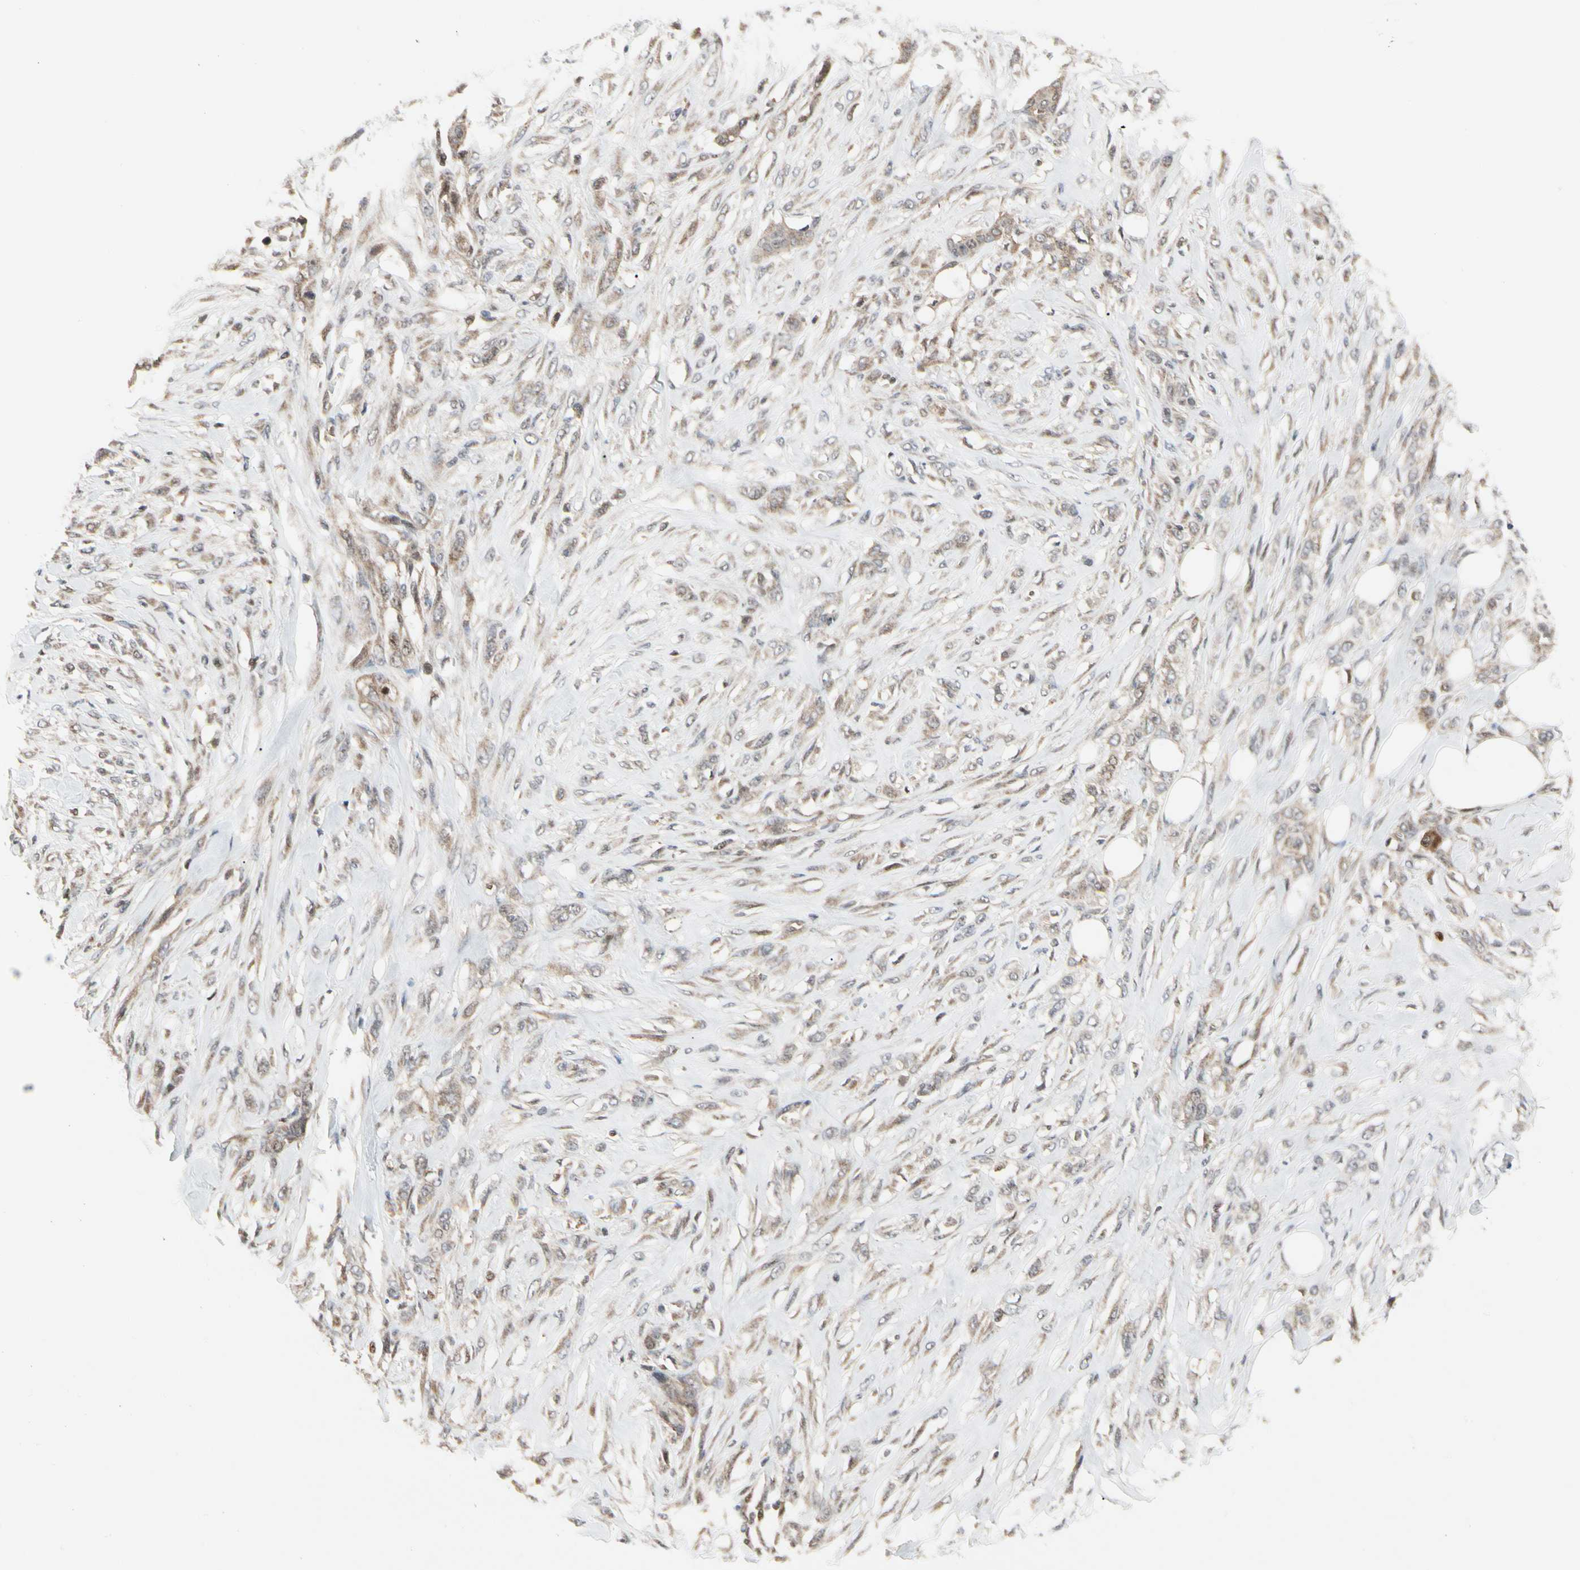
{"staining": {"intensity": "weak", "quantity": ">75%", "location": "cytoplasmic/membranous"}, "tissue": "skin cancer", "cell_type": "Tumor cells", "image_type": "cancer", "snomed": [{"axis": "morphology", "description": "Squamous cell carcinoma, NOS"}, {"axis": "topography", "description": "Skin"}], "caption": "Skin cancer stained for a protein reveals weak cytoplasmic/membranous positivity in tumor cells.", "gene": "CDK5", "patient": {"sex": "female", "age": 59}}